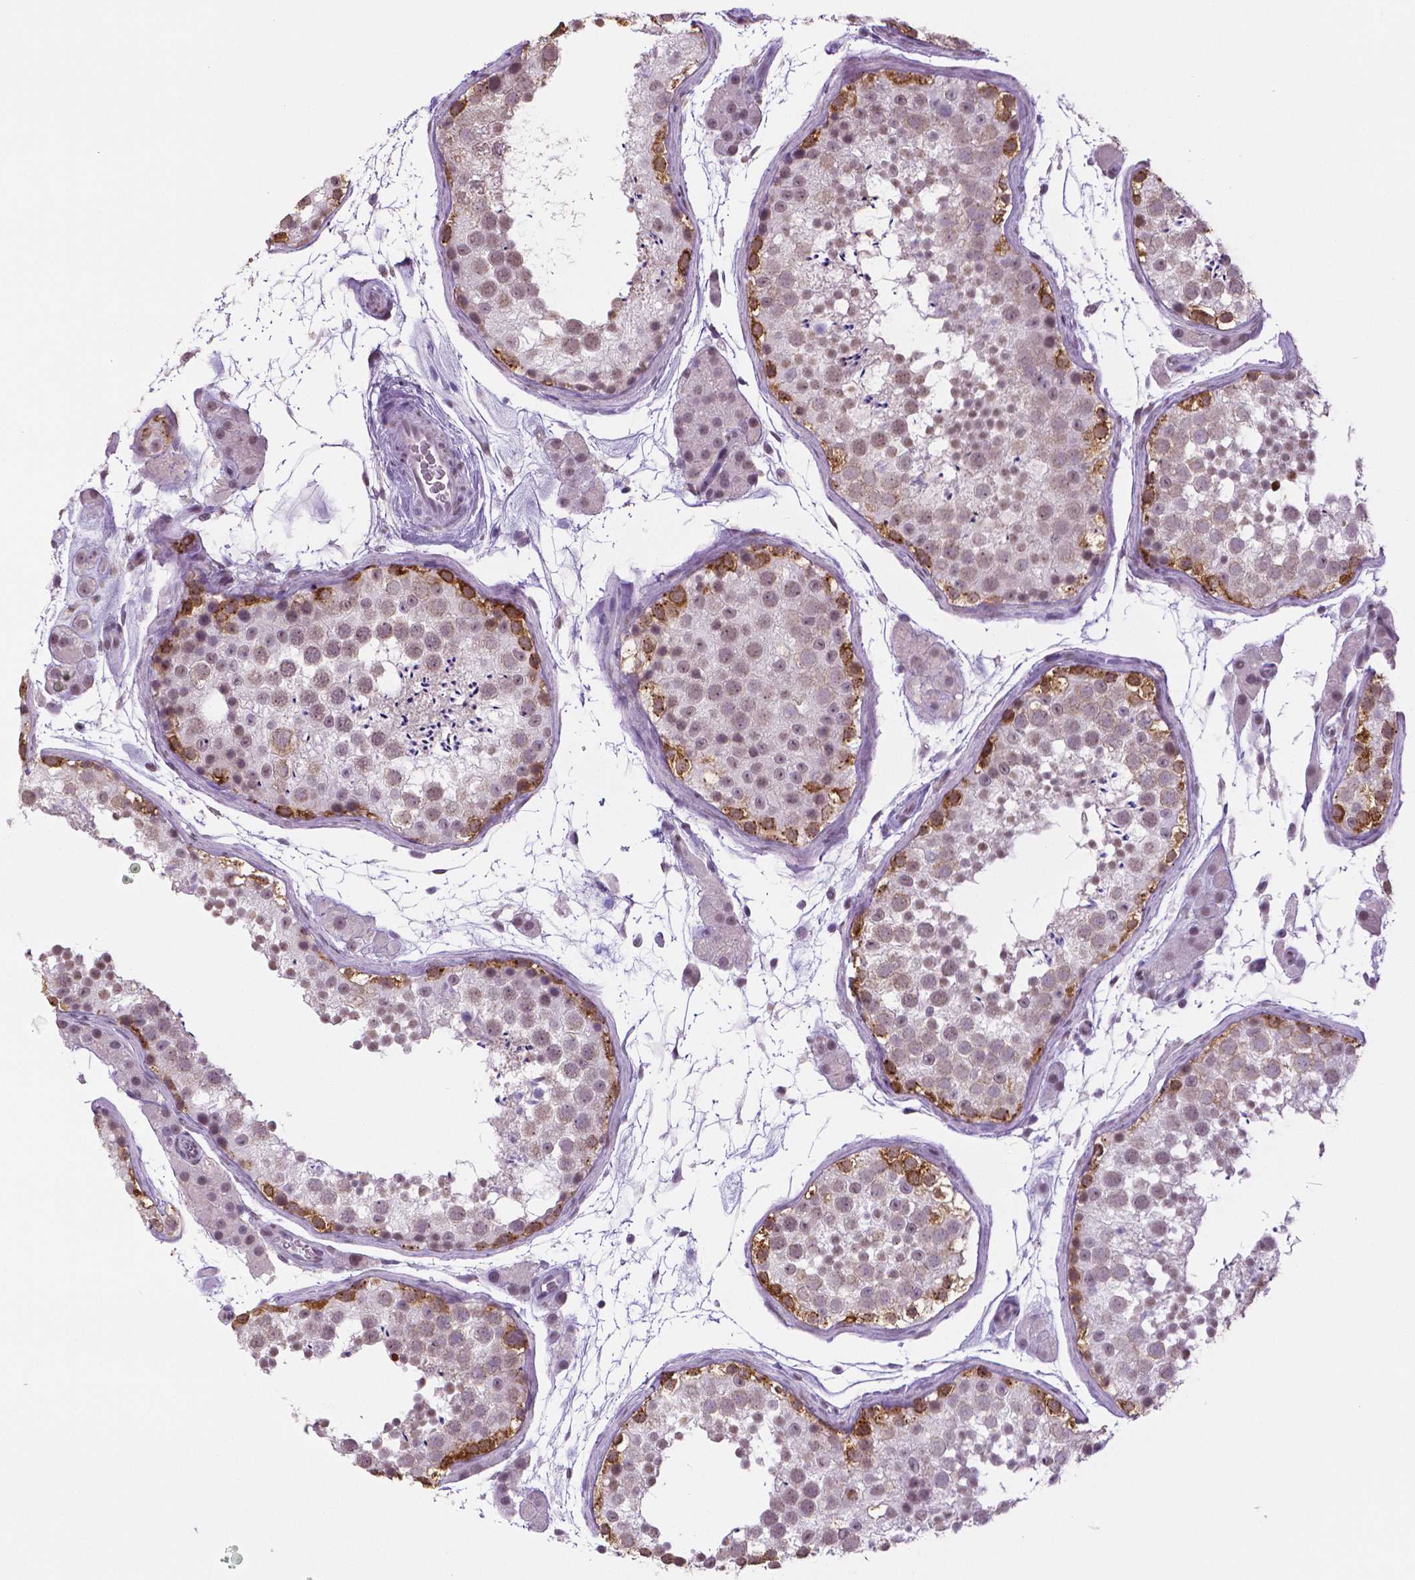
{"staining": {"intensity": "moderate", "quantity": "<25%", "location": "cytoplasmic/membranous,nuclear"}, "tissue": "testis", "cell_type": "Cells in seminiferous ducts", "image_type": "normal", "snomed": [{"axis": "morphology", "description": "Normal tissue, NOS"}, {"axis": "topography", "description": "Testis"}], "caption": "Protein staining of normal testis displays moderate cytoplasmic/membranous,nuclear expression in approximately <25% of cells in seminiferous ducts. Nuclei are stained in blue.", "gene": "IGF2BP1", "patient": {"sex": "male", "age": 41}}